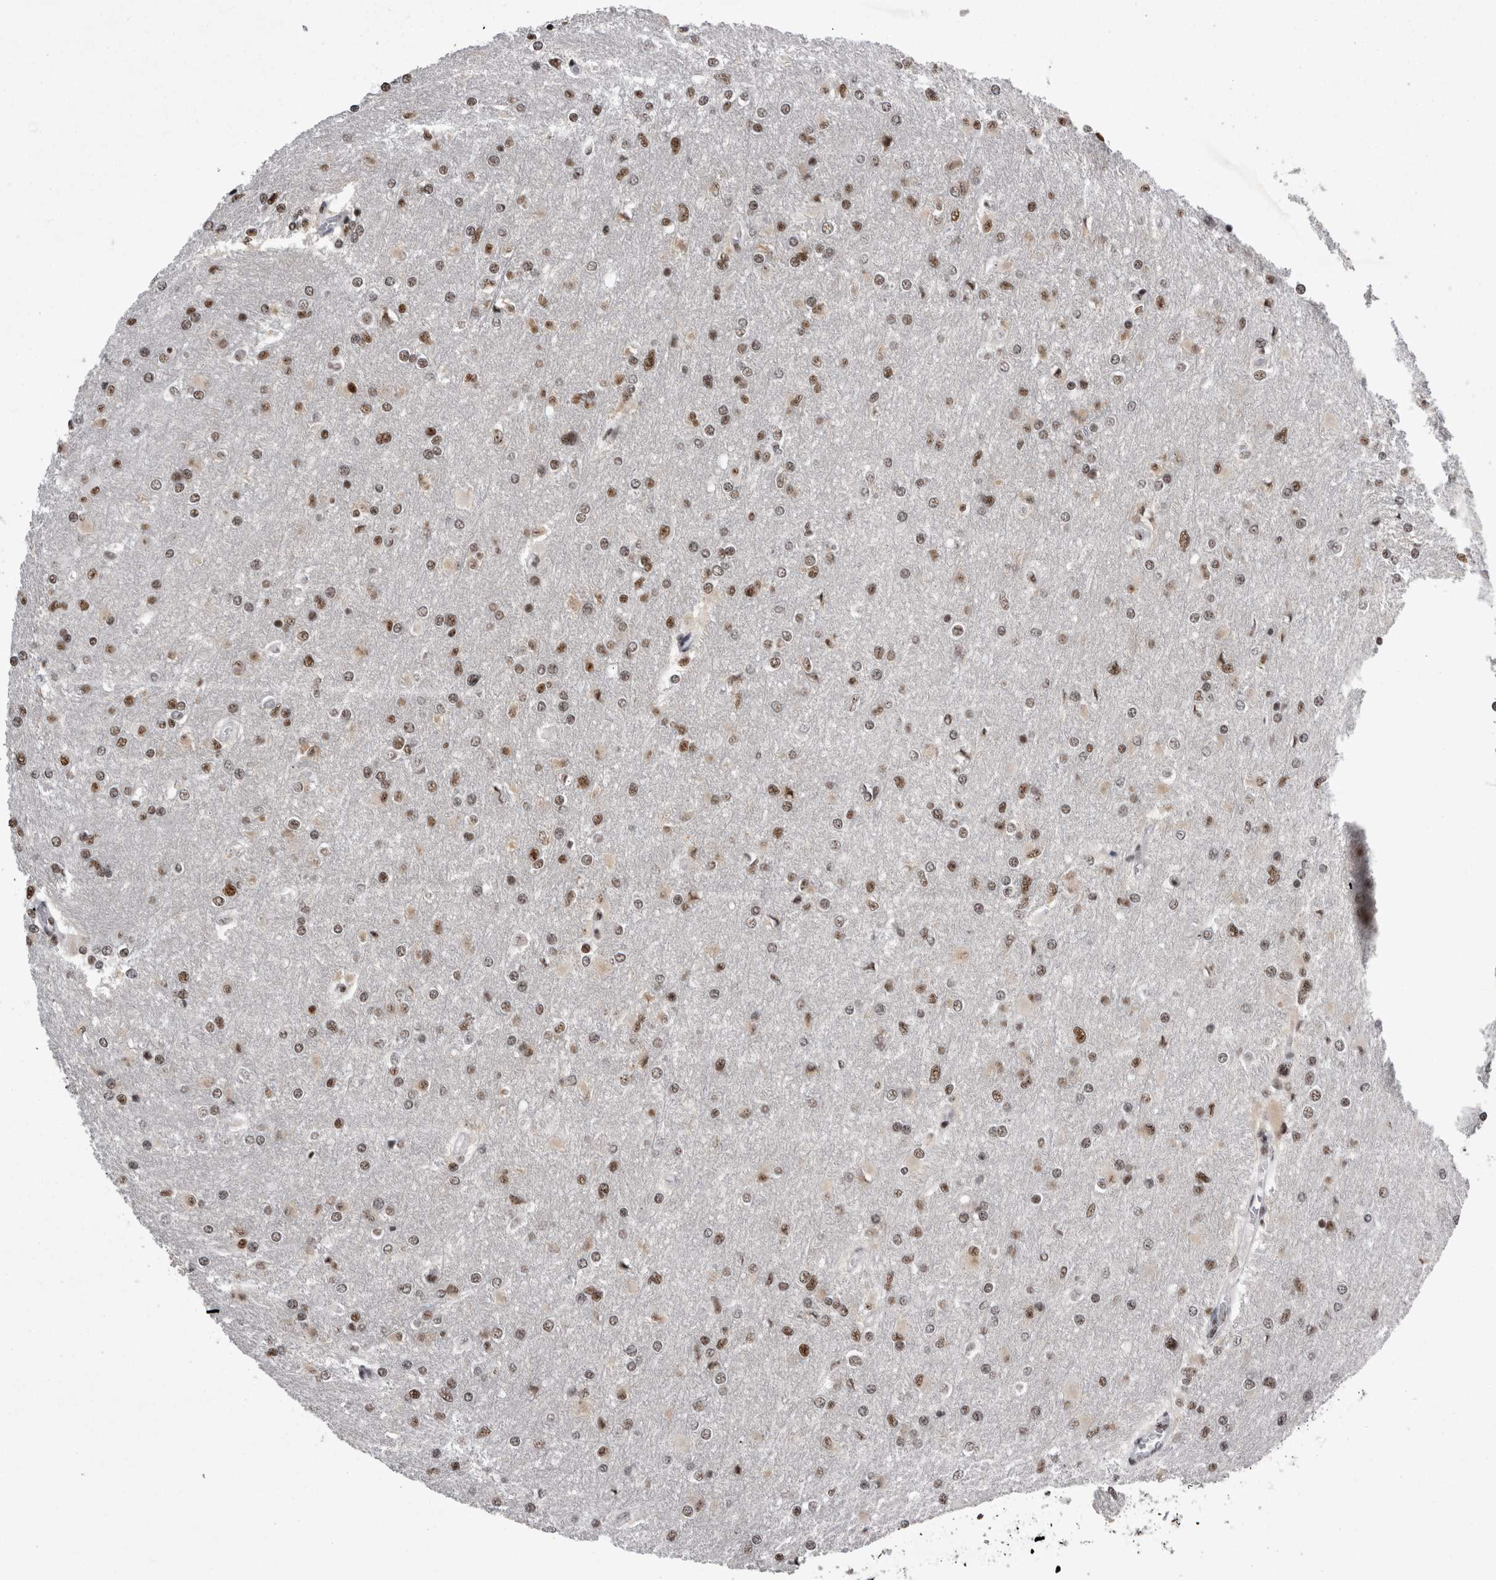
{"staining": {"intensity": "weak", "quantity": ">75%", "location": "nuclear"}, "tissue": "glioma", "cell_type": "Tumor cells", "image_type": "cancer", "snomed": [{"axis": "morphology", "description": "Glioma, malignant, High grade"}, {"axis": "topography", "description": "Cerebral cortex"}], "caption": "Tumor cells demonstrate low levels of weak nuclear staining in about >75% of cells in malignant glioma (high-grade).", "gene": "SNRNP40", "patient": {"sex": "female", "age": 36}}